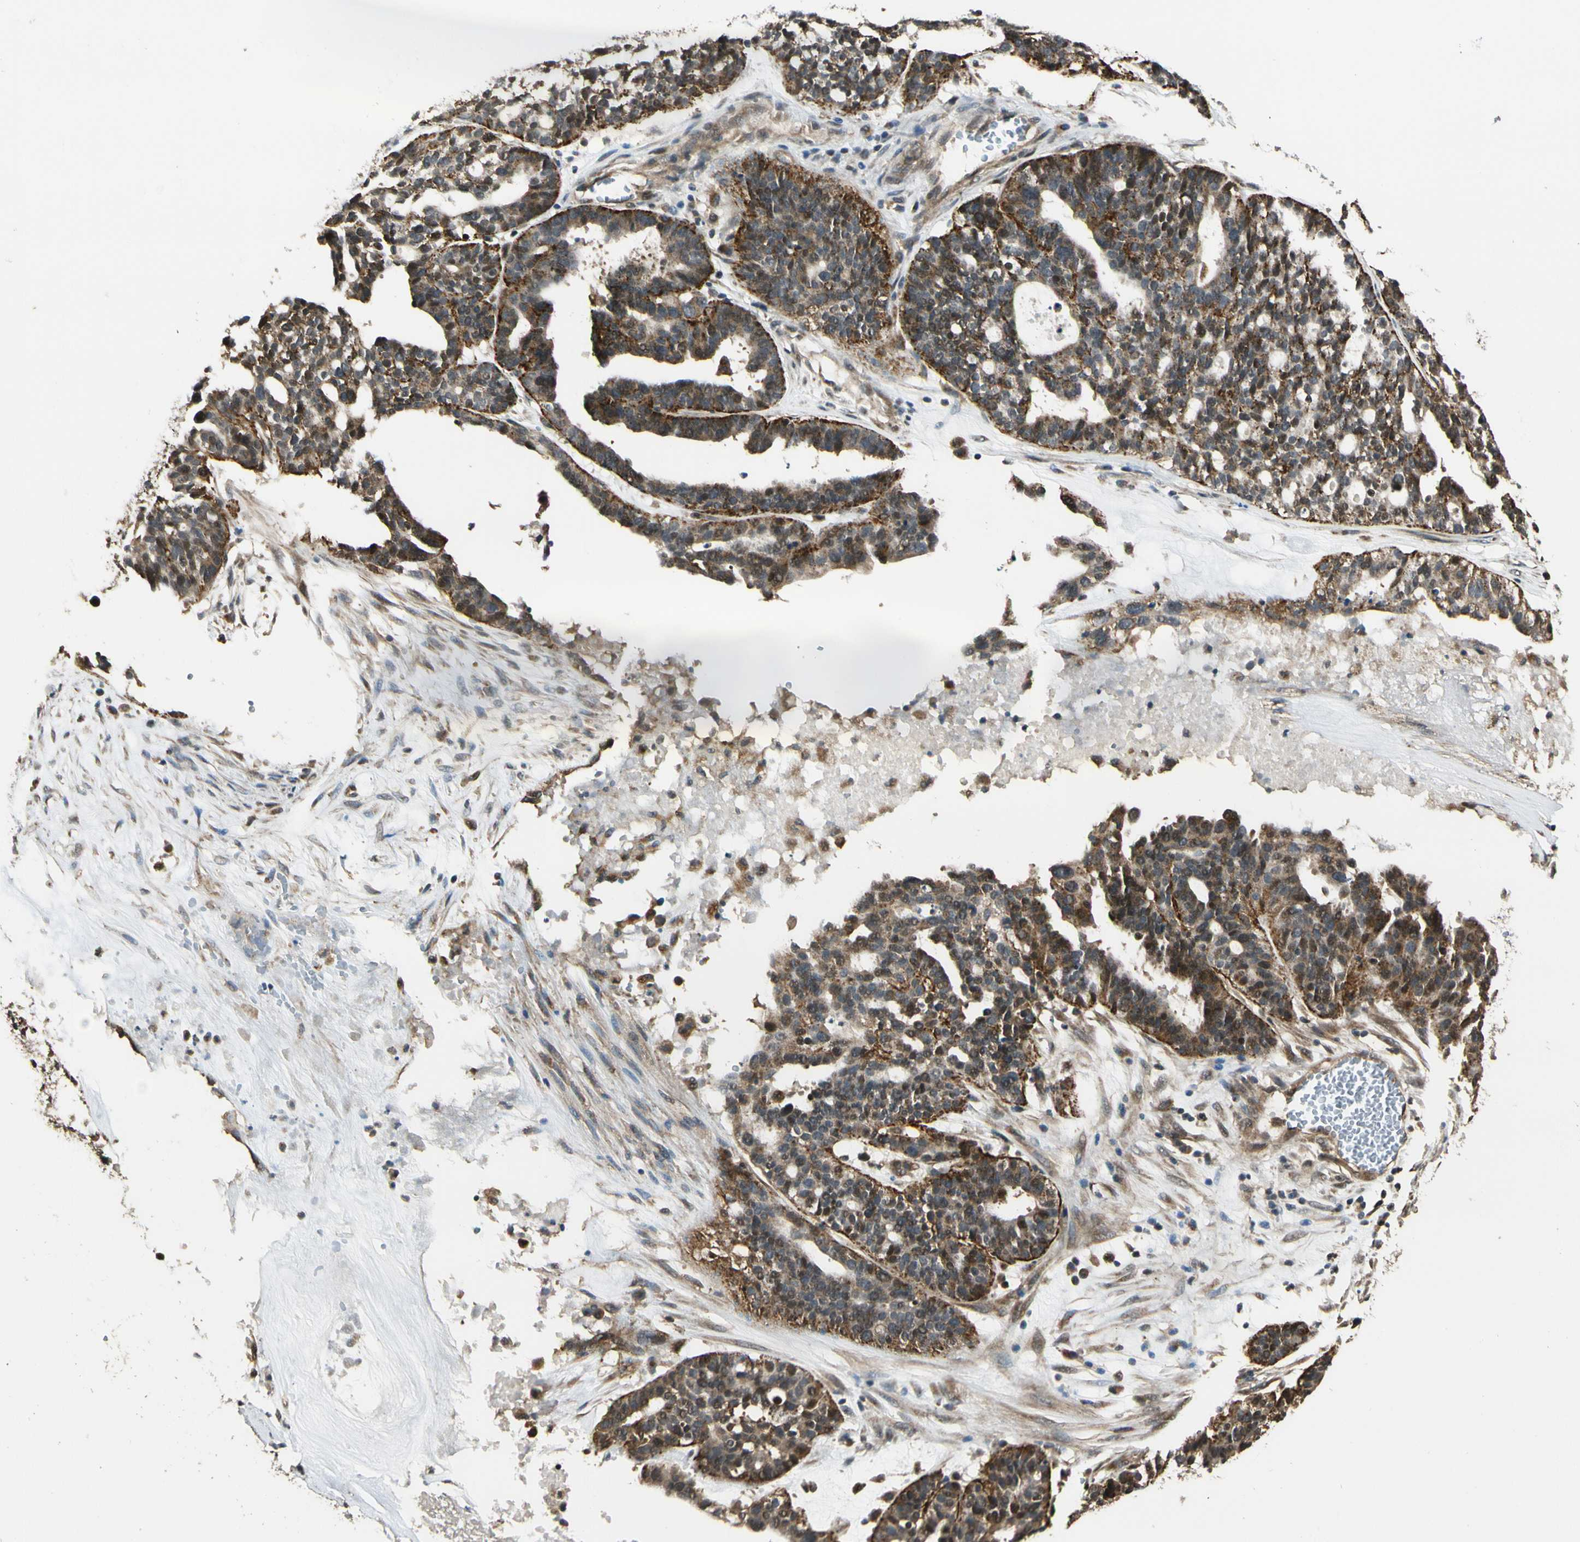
{"staining": {"intensity": "strong", "quantity": "25%-75%", "location": "cytoplasmic/membranous"}, "tissue": "ovarian cancer", "cell_type": "Tumor cells", "image_type": "cancer", "snomed": [{"axis": "morphology", "description": "Cystadenocarcinoma, serous, NOS"}, {"axis": "topography", "description": "Ovary"}], "caption": "This micrograph displays IHC staining of human ovarian serous cystadenocarcinoma, with high strong cytoplasmic/membranous expression in approximately 25%-75% of tumor cells.", "gene": "LAMTOR1", "patient": {"sex": "female", "age": 59}}